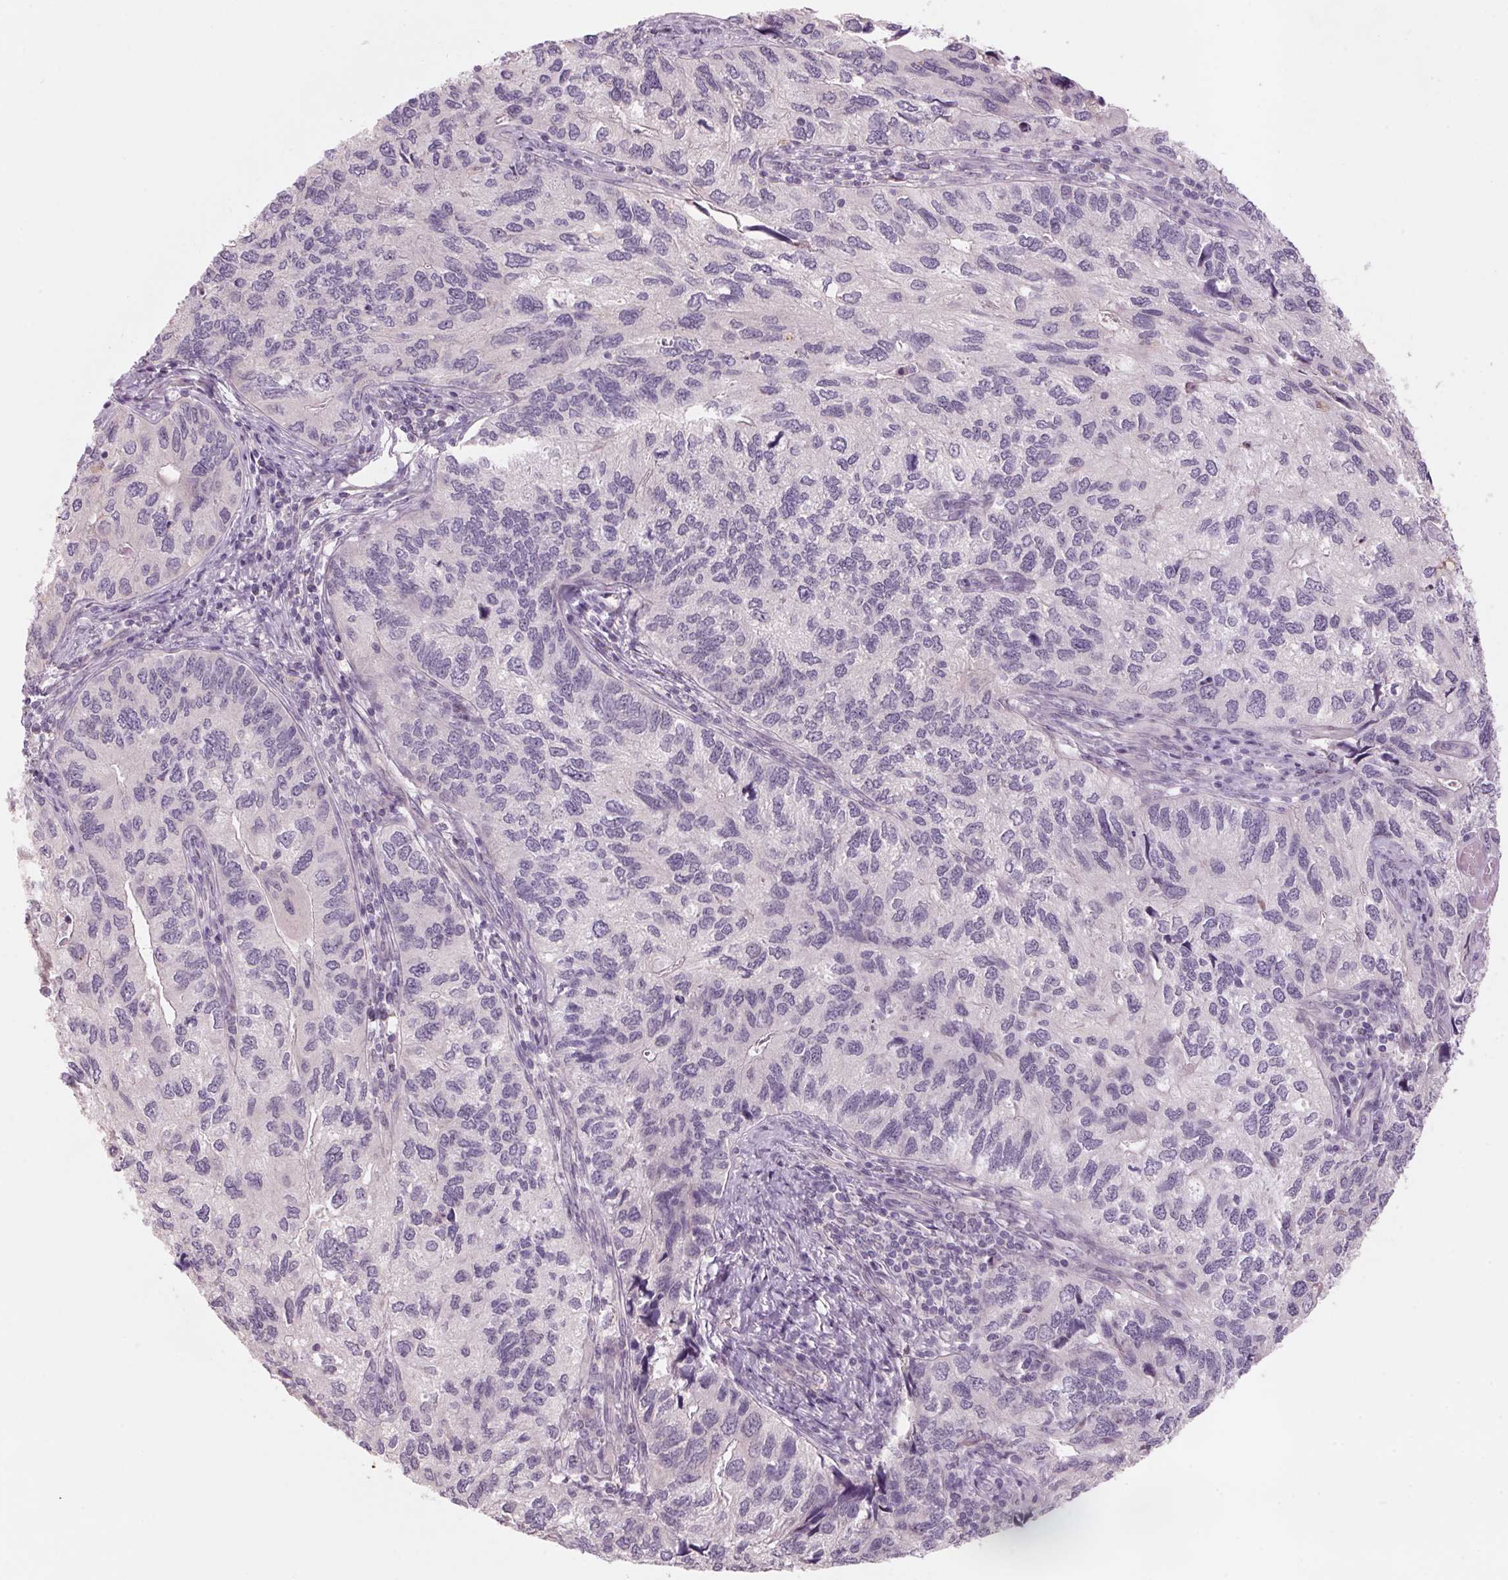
{"staining": {"intensity": "negative", "quantity": "none", "location": "none"}, "tissue": "endometrial cancer", "cell_type": "Tumor cells", "image_type": "cancer", "snomed": [{"axis": "morphology", "description": "Carcinoma, NOS"}, {"axis": "topography", "description": "Uterus"}], "caption": "Tumor cells show no significant expression in endometrial cancer.", "gene": "ADAM20", "patient": {"sex": "female", "age": 76}}